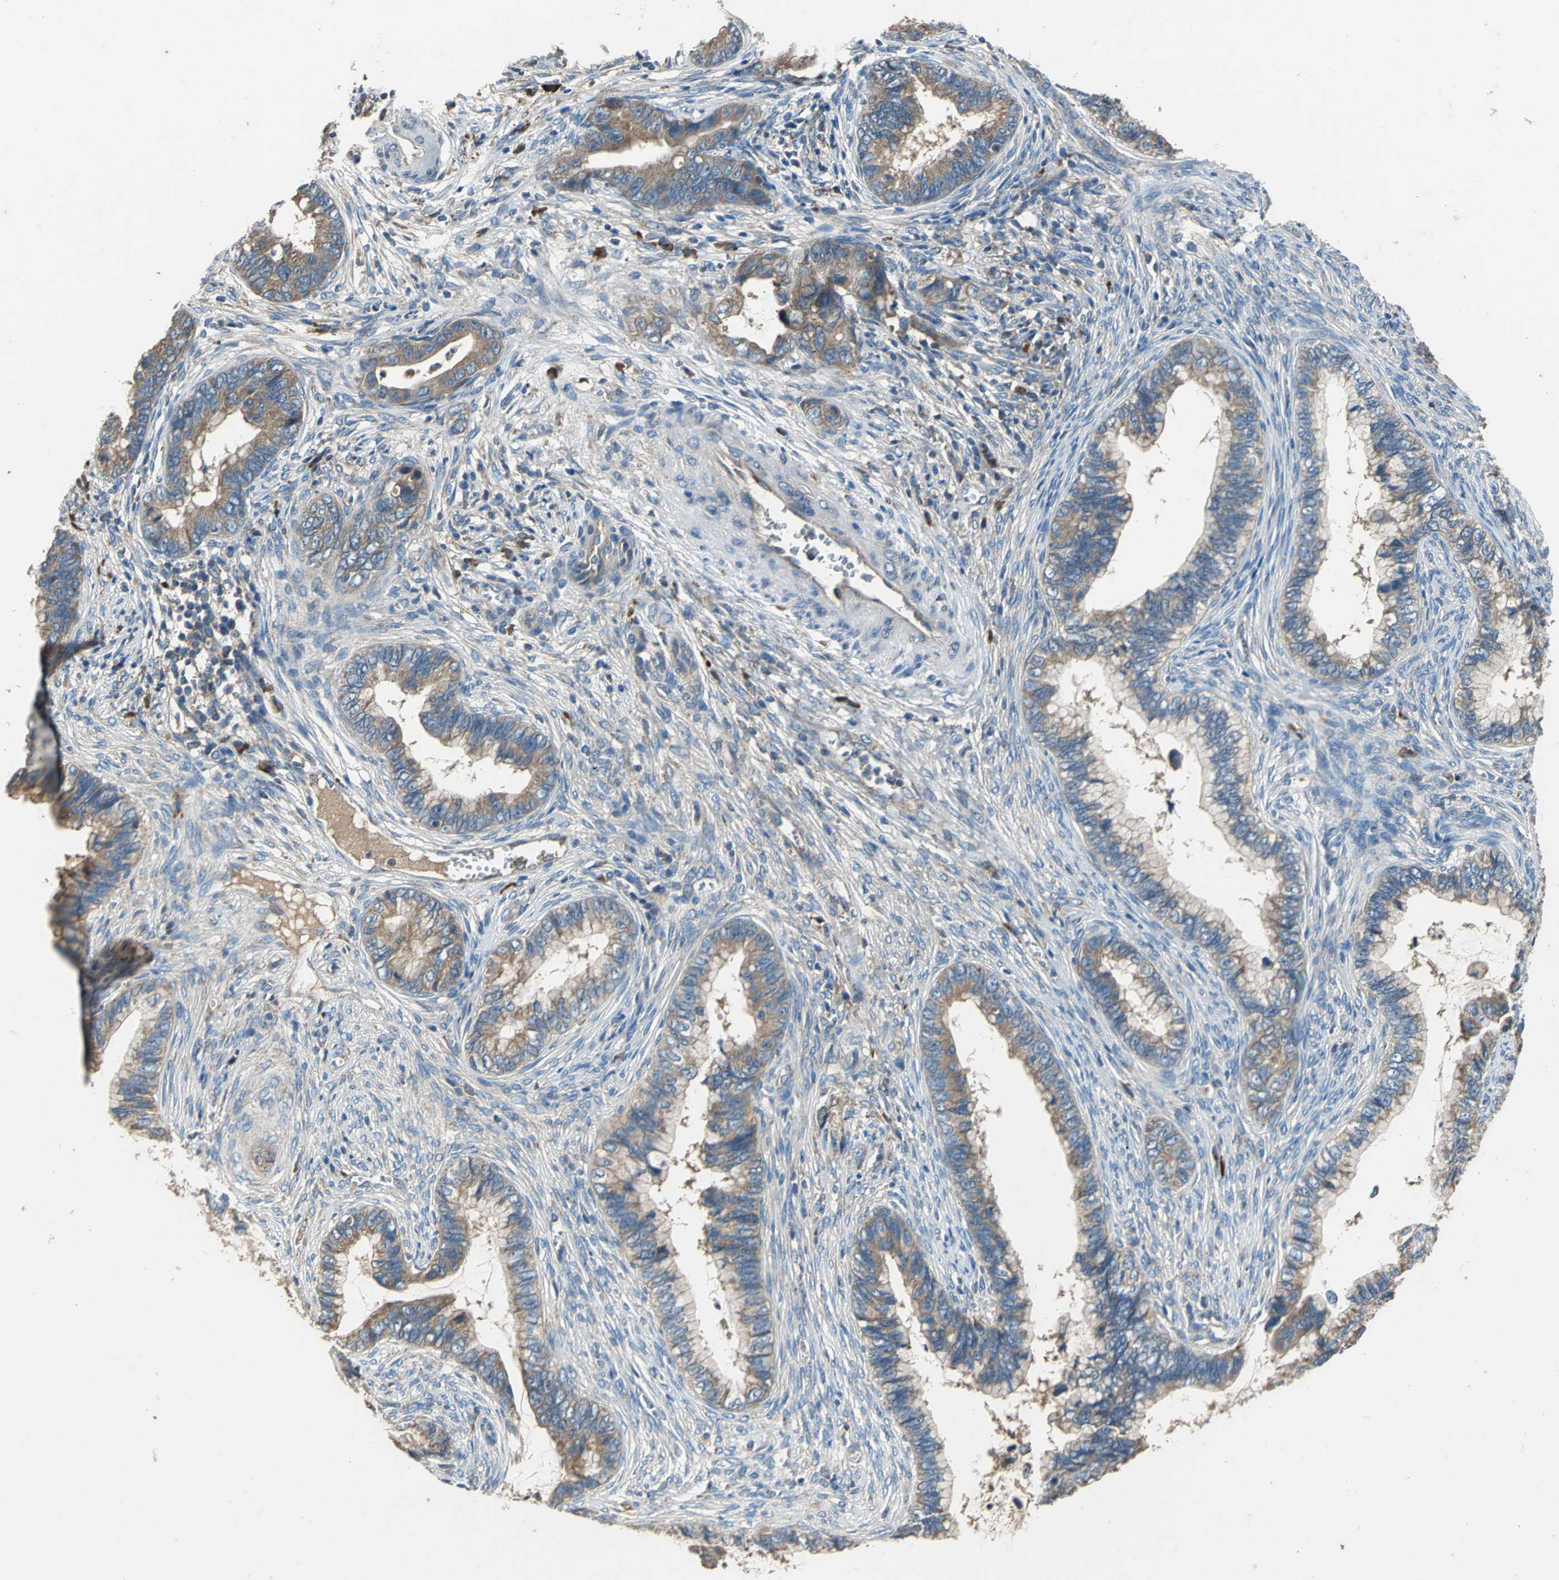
{"staining": {"intensity": "moderate", "quantity": ">75%", "location": "cytoplasmic/membranous"}, "tissue": "cervical cancer", "cell_type": "Tumor cells", "image_type": "cancer", "snomed": [{"axis": "morphology", "description": "Adenocarcinoma, NOS"}, {"axis": "topography", "description": "Cervix"}], "caption": "The histopathology image demonstrates staining of adenocarcinoma (cervical), revealing moderate cytoplasmic/membranous protein positivity (brown color) within tumor cells.", "gene": "HEPH", "patient": {"sex": "female", "age": 44}}